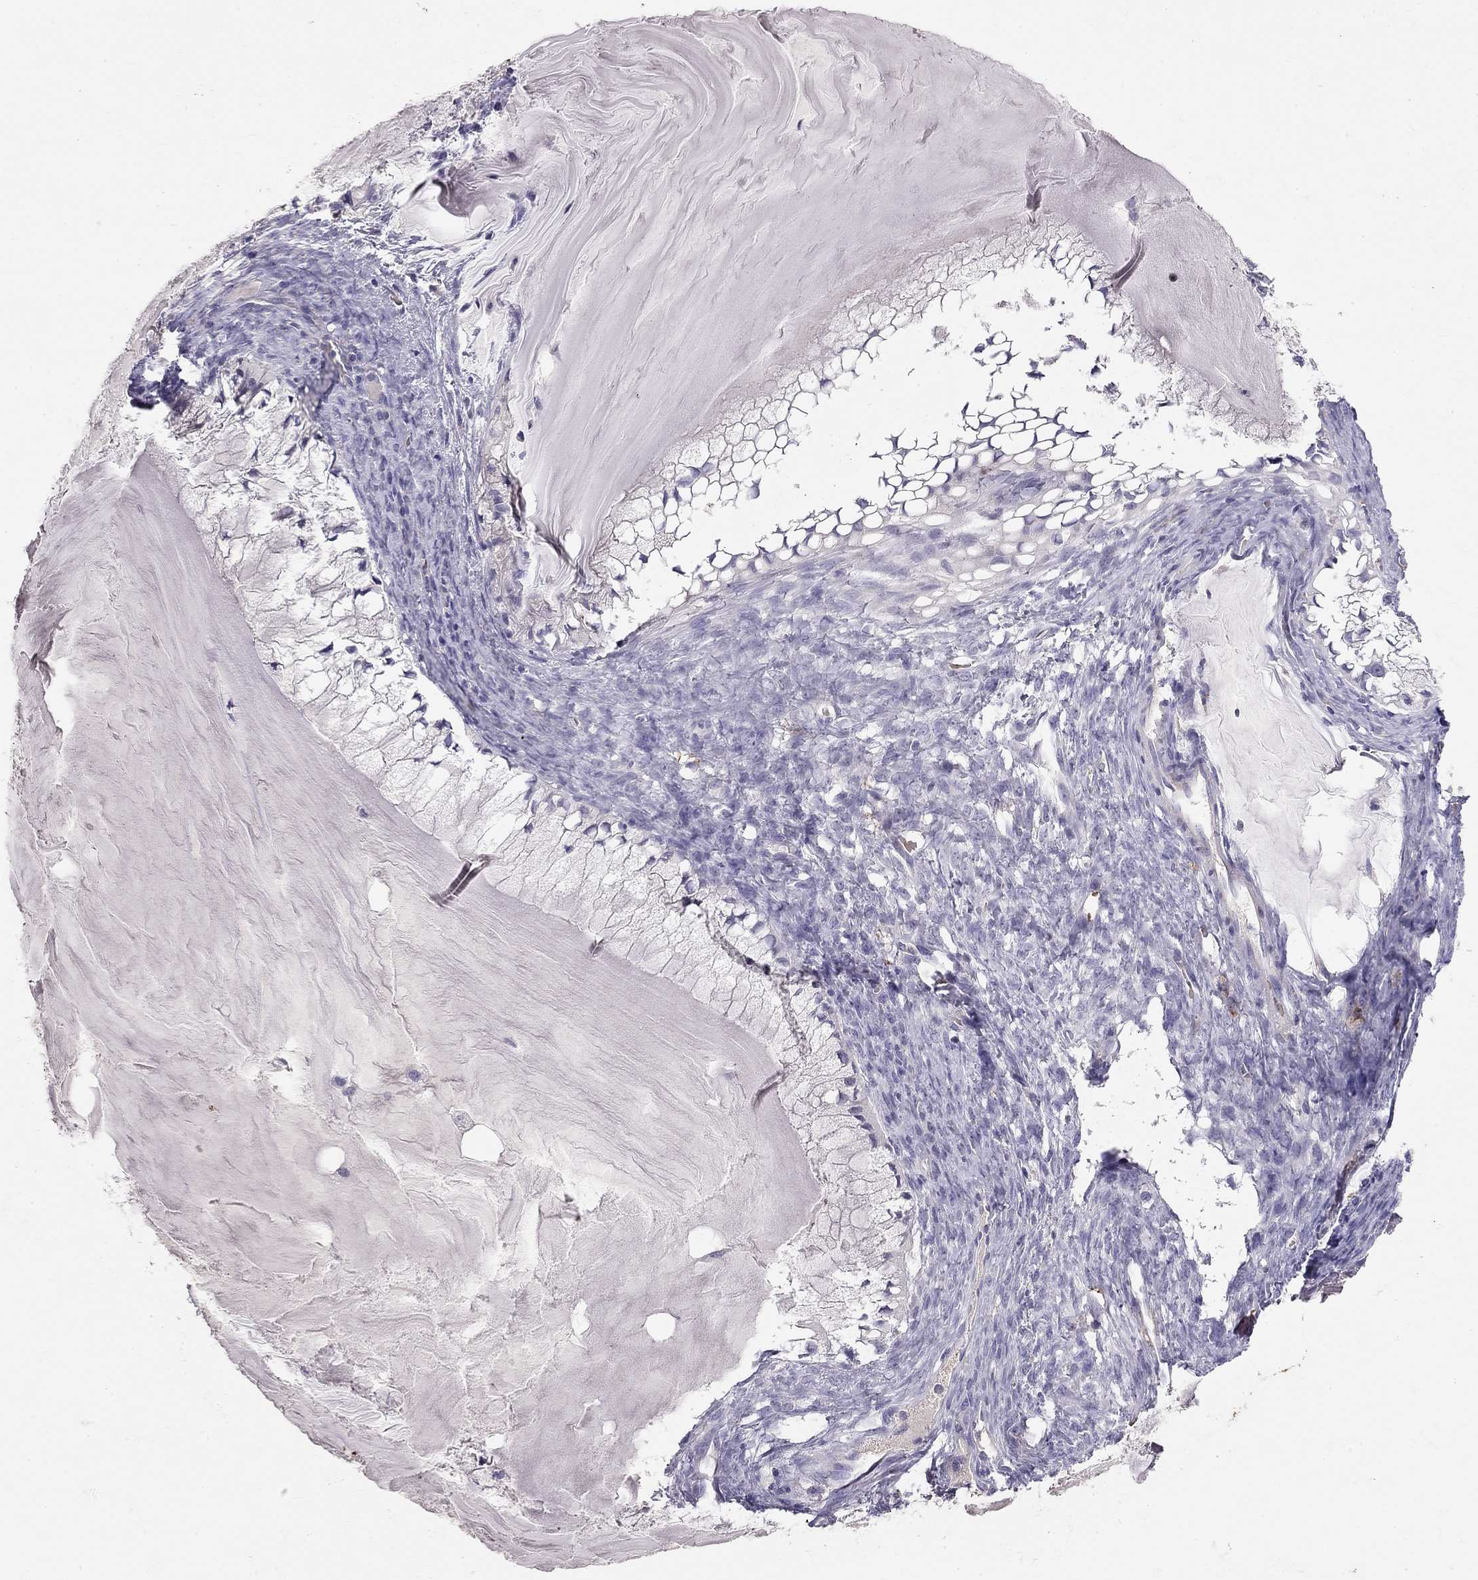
{"staining": {"intensity": "negative", "quantity": "none", "location": "none"}, "tissue": "ovarian cancer", "cell_type": "Tumor cells", "image_type": "cancer", "snomed": [{"axis": "morphology", "description": "Cystadenocarcinoma, mucinous, NOS"}, {"axis": "topography", "description": "Ovary"}], "caption": "A high-resolution image shows immunohistochemistry staining of mucinous cystadenocarcinoma (ovarian), which exhibits no significant staining in tumor cells.", "gene": "RHD", "patient": {"sex": "female", "age": 57}}